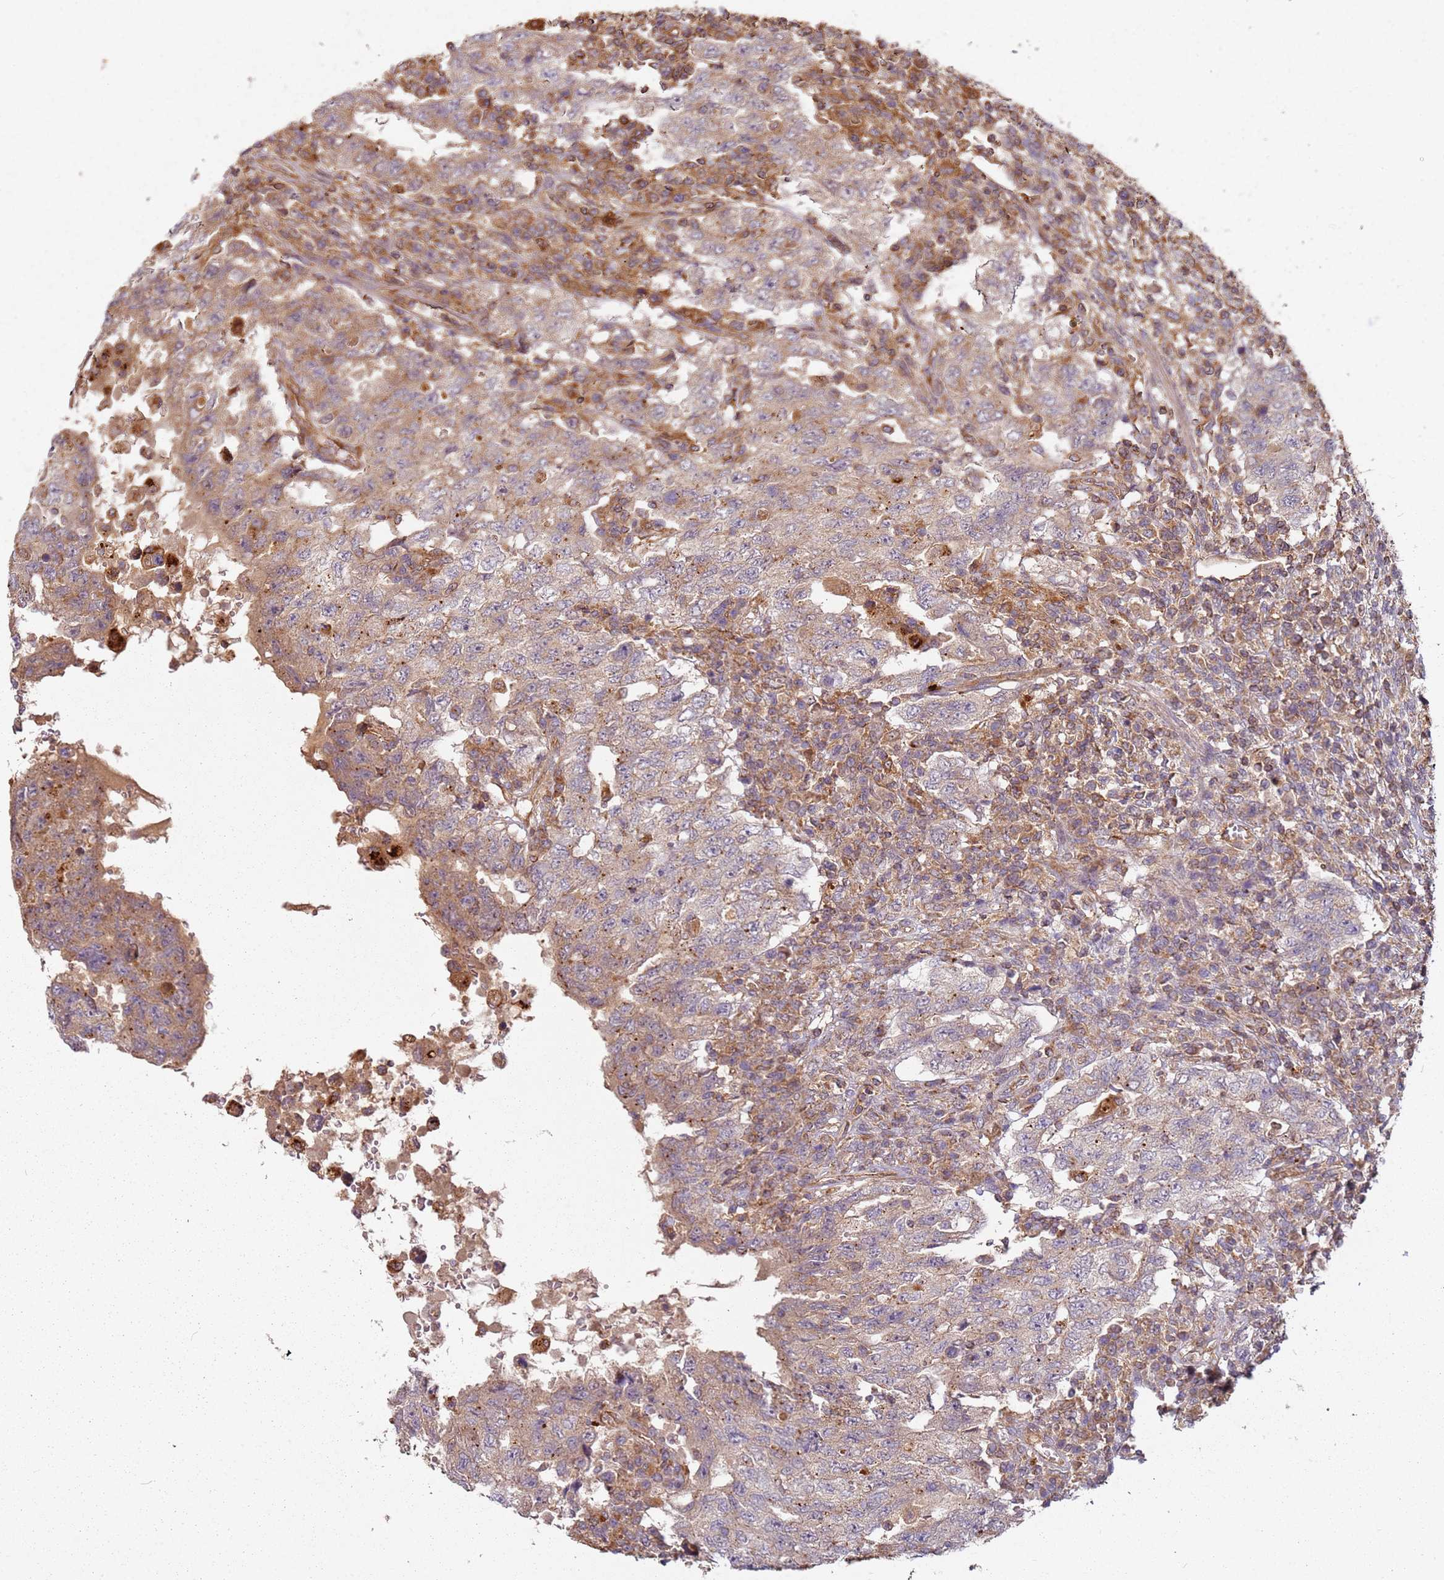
{"staining": {"intensity": "weak", "quantity": ">75%", "location": "cytoplasmic/membranous"}, "tissue": "testis cancer", "cell_type": "Tumor cells", "image_type": "cancer", "snomed": [{"axis": "morphology", "description": "Carcinoma, Embryonal, NOS"}, {"axis": "topography", "description": "Testis"}], "caption": "Testis cancer stained with a protein marker reveals weak staining in tumor cells.", "gene": "SCGB2B2", "patient": {"sex": "male", "age": 26}}